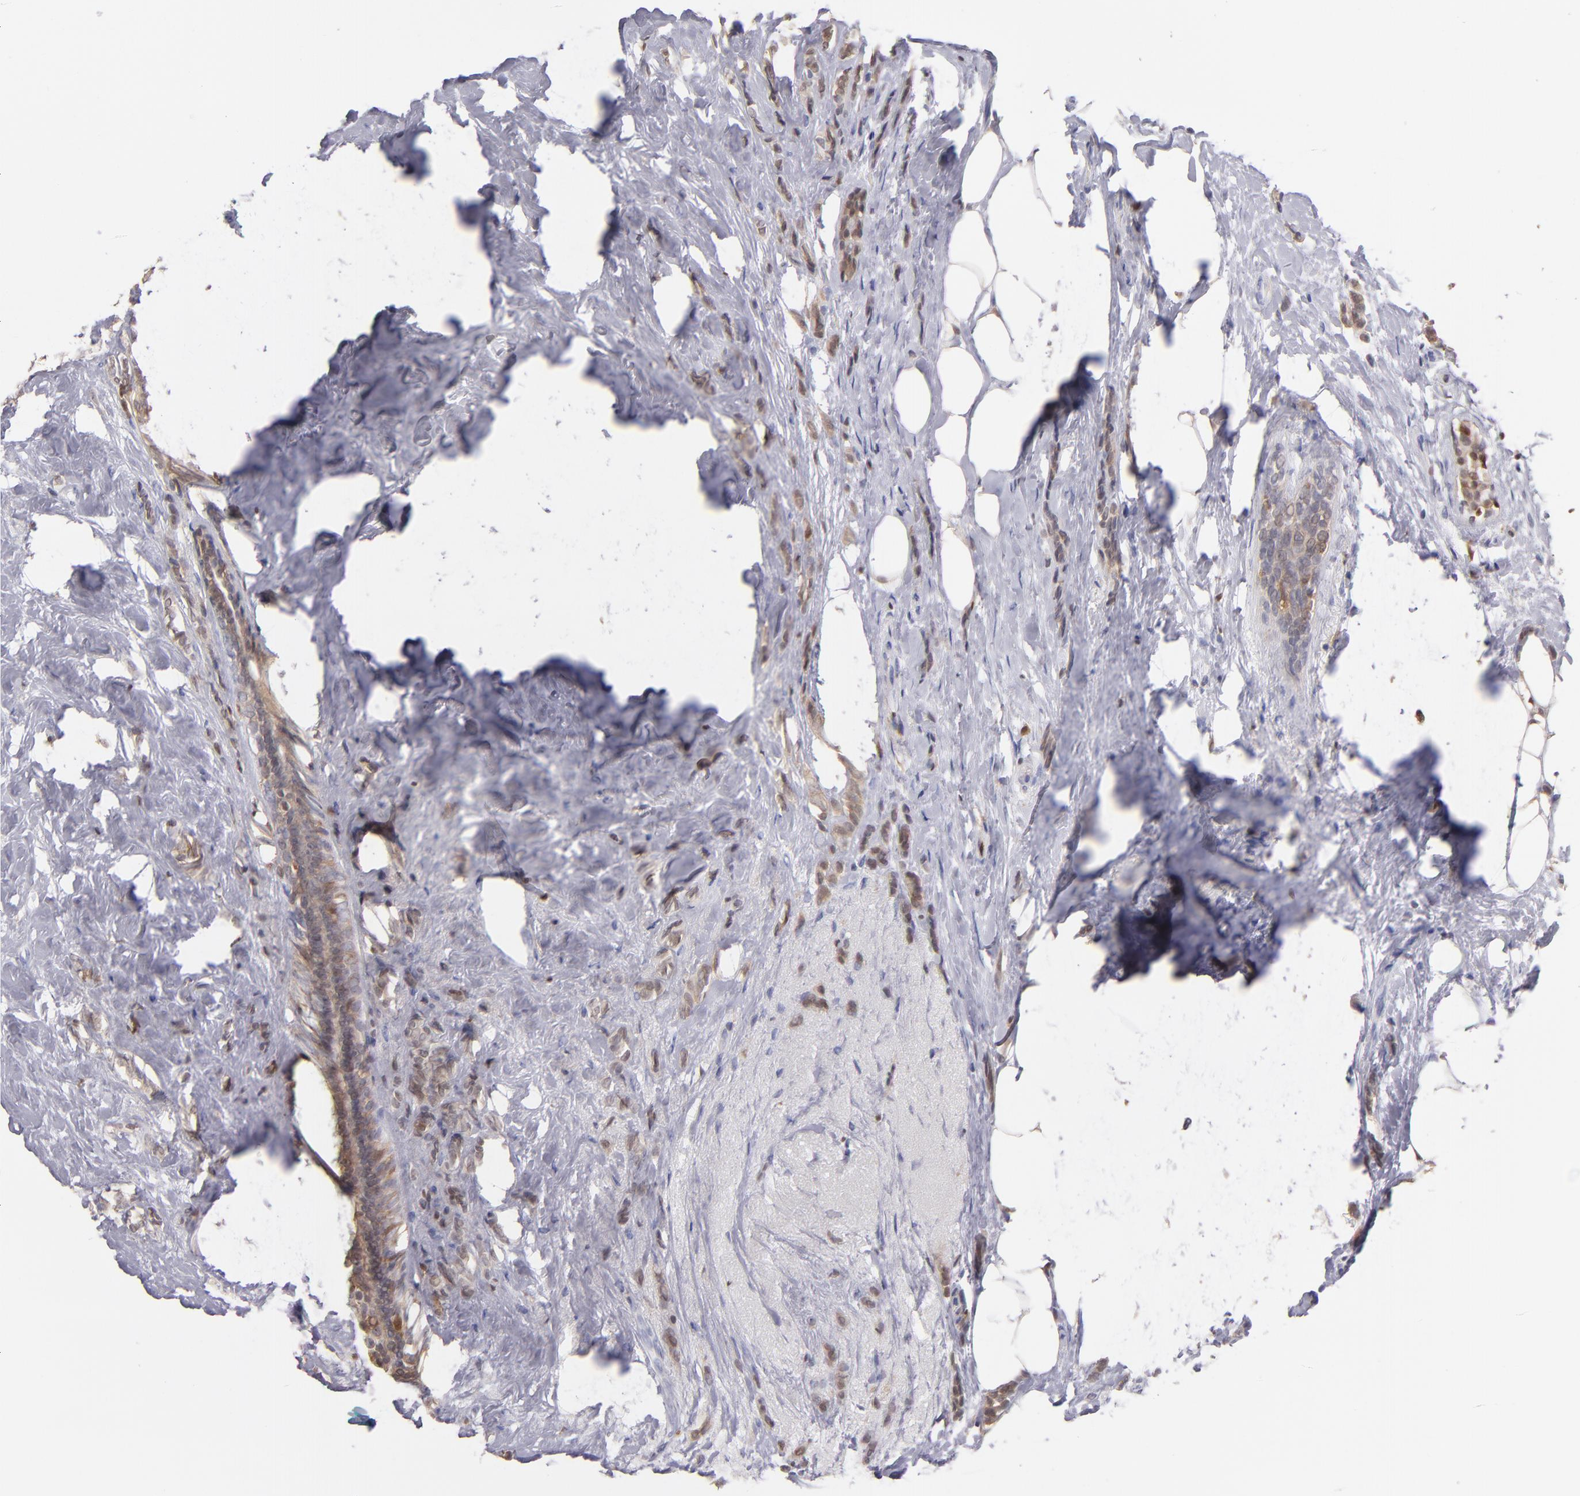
{"staining": {"intensity": "moderate", "quantity": ">75%", "location": "cytoplasmic/membranous"}, "tissue": "breast cancer", "cell_type": "Tumor cells", "image_type": "cancer", "snomed": [{"axis": "morphology", "description": "Lobular carcinoma"}, {"axis": "topography", "description": "Breast"}], "caption": "Protein staining of lobular carcinoma (breast) tissue shows moderate cytoplasmic/membranous staining in about >75% of tumor cells.", "gene": "PRKCD", "patient": {"sex": "female", "age": 56}}